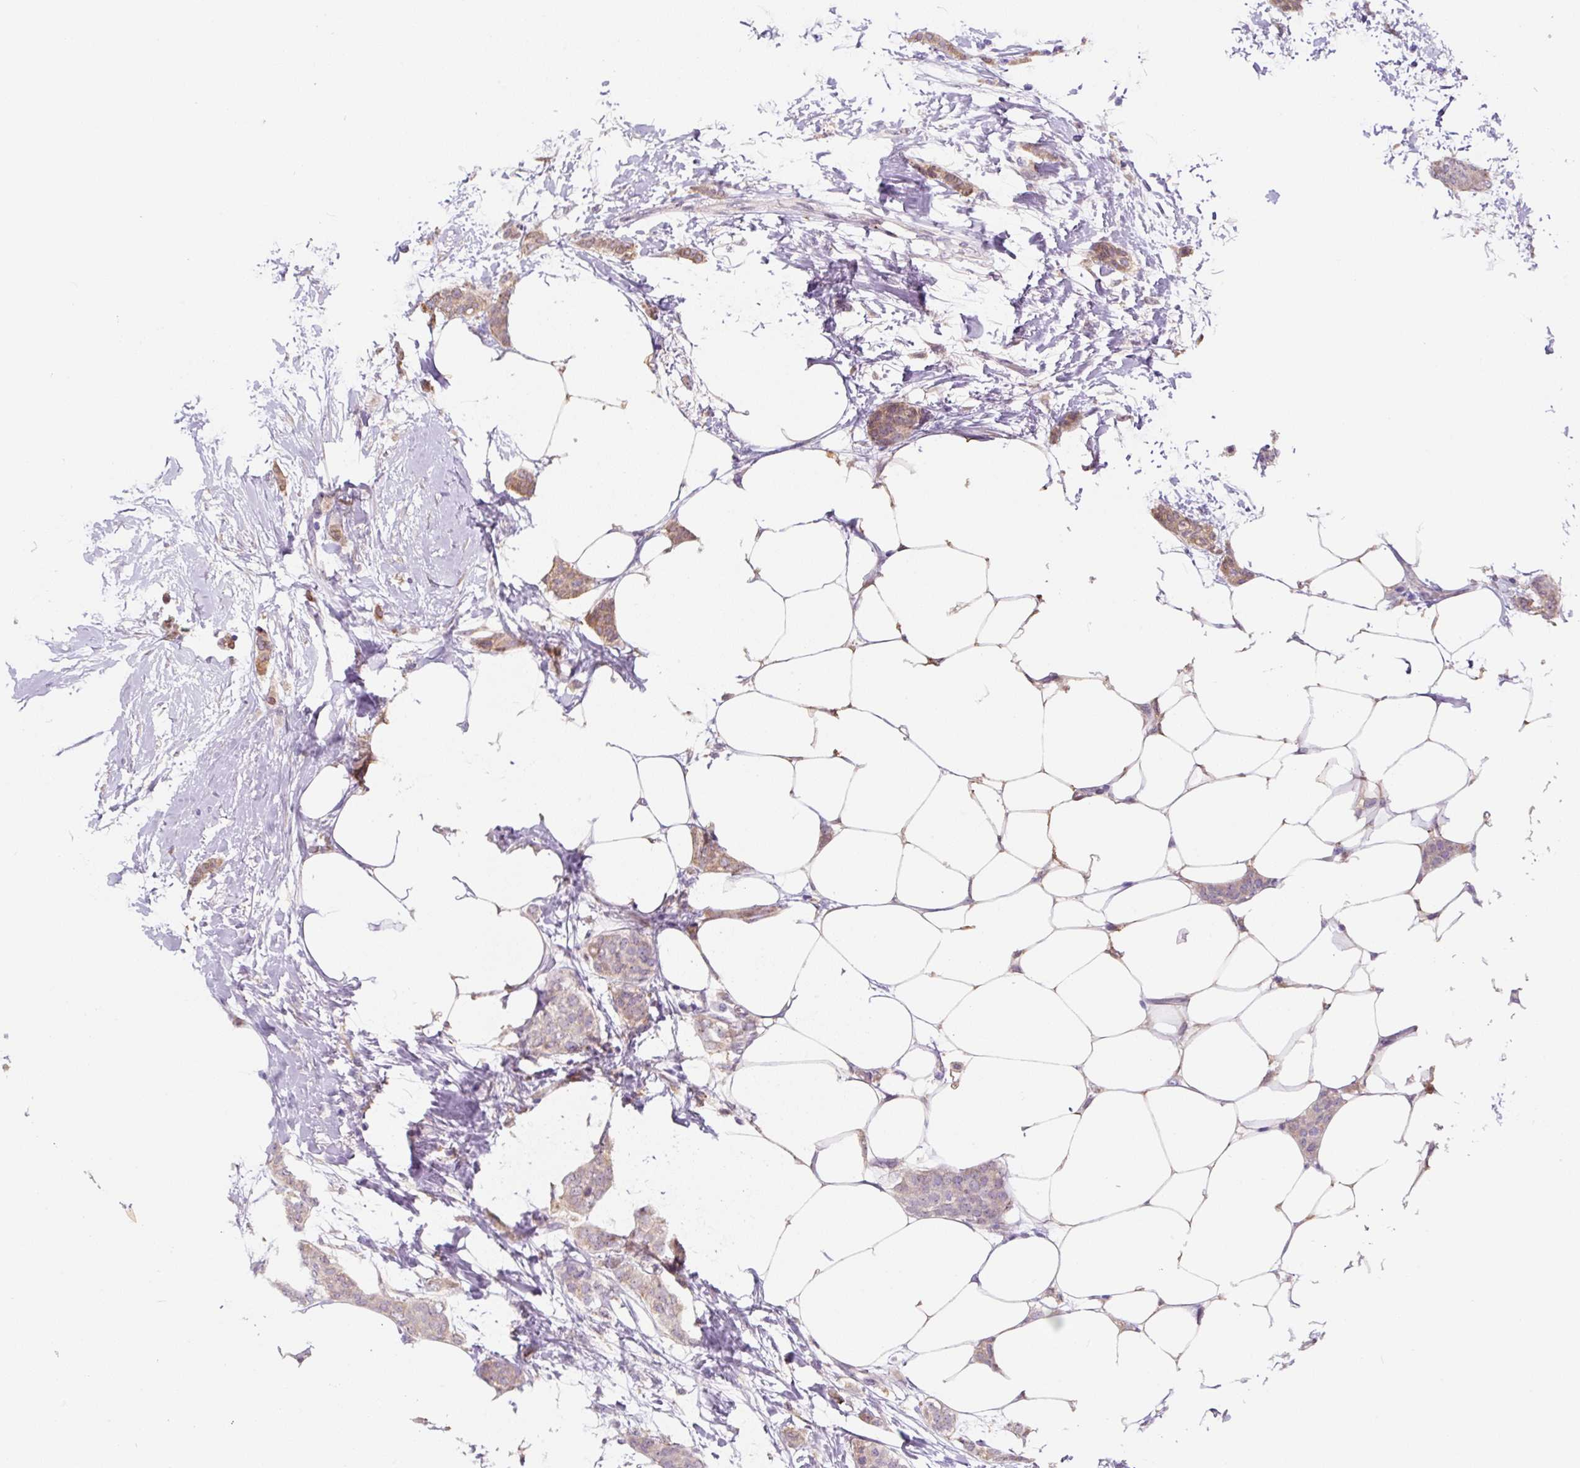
{"staining": {"intensity": "weak", "quantity": "25%-75%", "location": "cytoplasmic/membranous"}, "tissue": "breast cancer", "cell_type": "Tumor cells", "image_type": "cancer", "snomed": [{"axis": "morphology", "description": "Duct carcinoma"}, {"axis": "topography", "description": "Breast"}], "caption": "The photomicrograph shows immunohistochemical staining of breast intraductal carcinoma. There is weak cytoplasmic/membranous expression is appreciated in about 25%-75% of tumor cells.", "gene": "ASRGL1", "patient": {"sex": "female", "age": 72}}